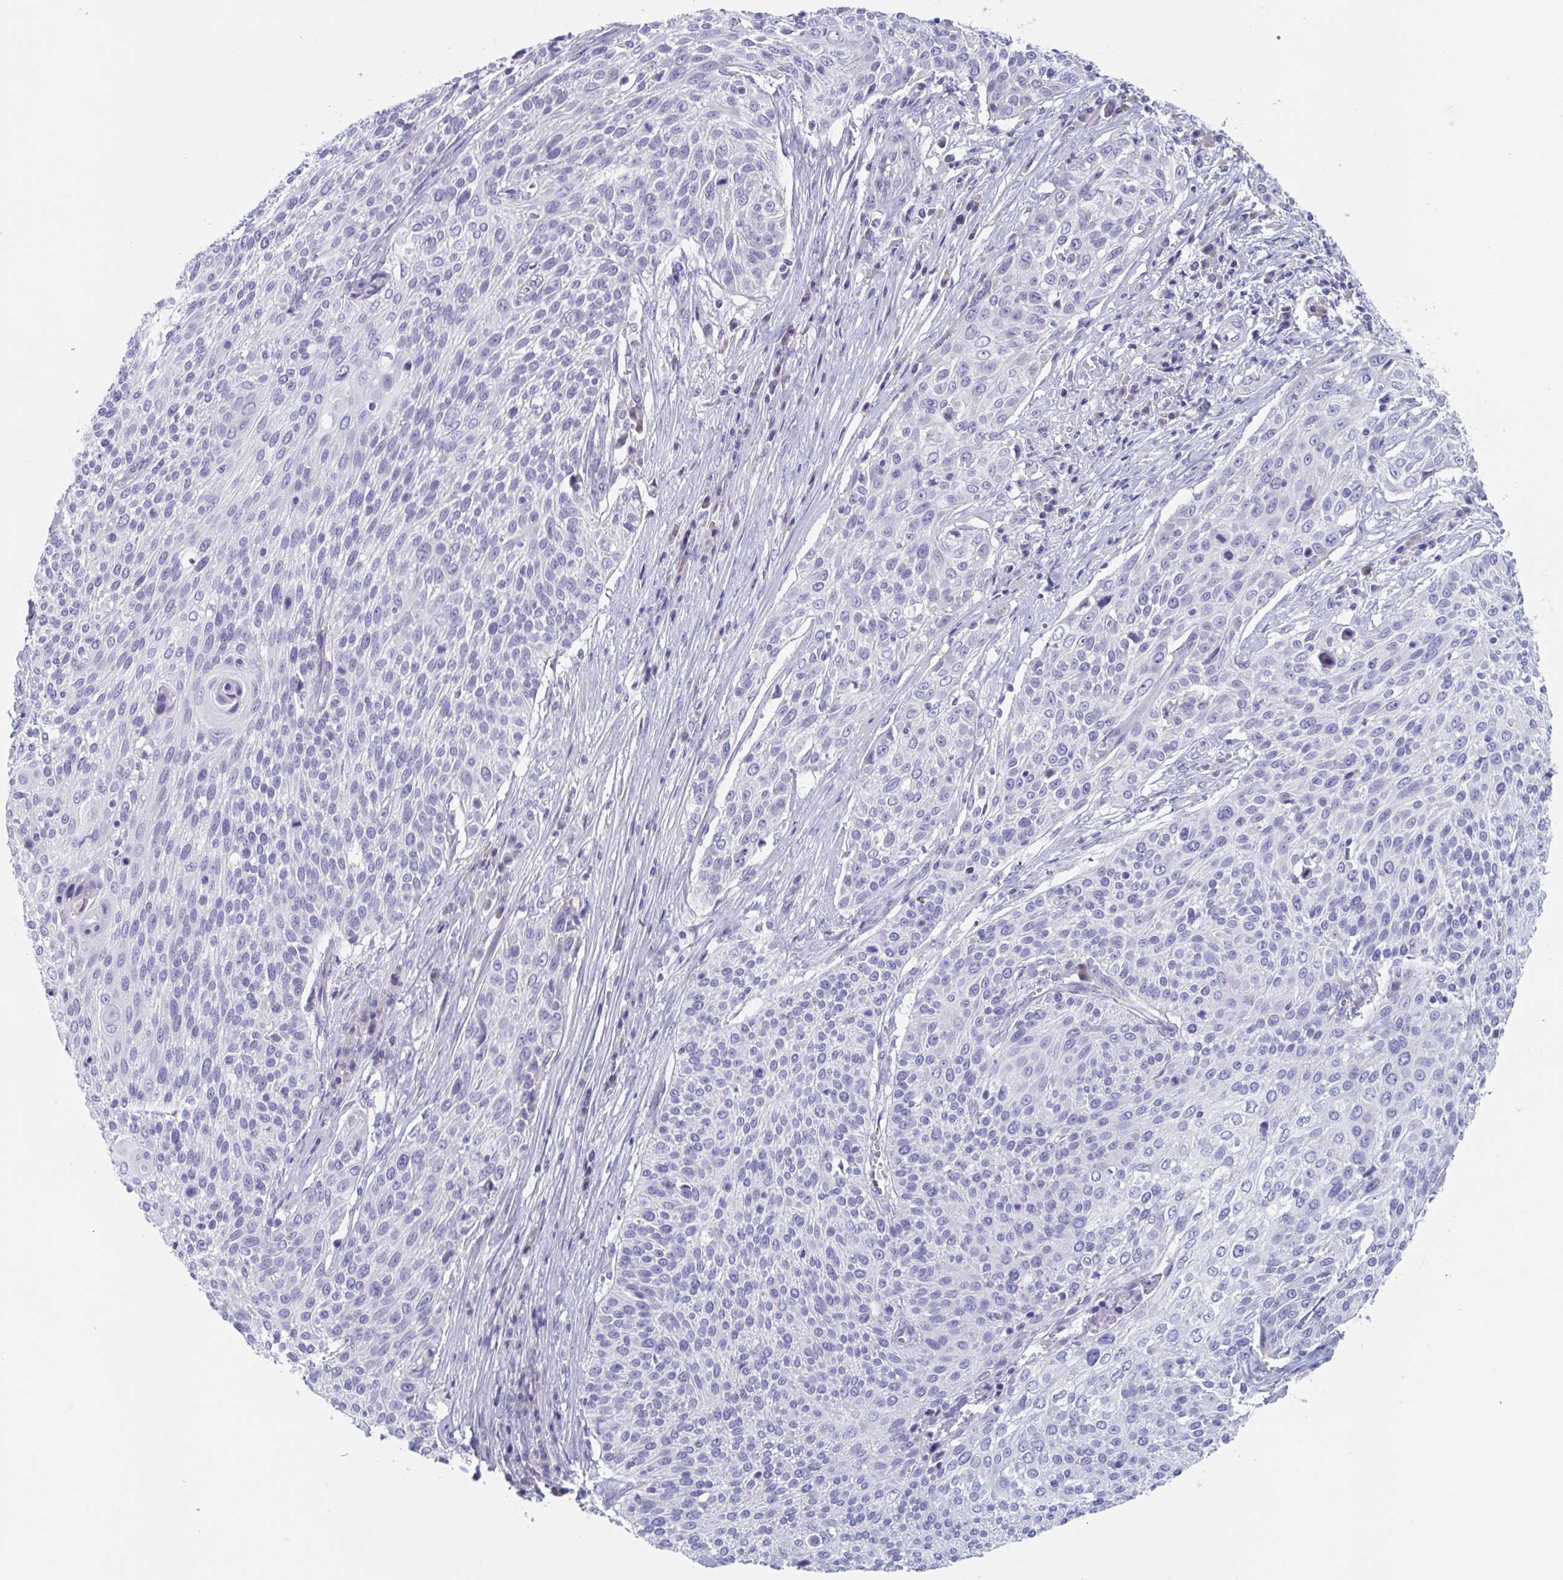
{"staining": {"intensity": "negative", "quantity": "none", "location": "none"}, "tissue": "cervical cancer", "cell_type": "Tumor cells", "image_type": "cancer", "snomed": [{"axis": "morphology", "description": "Squamous cell carcinoma, NOS"}, {"axis": "topography", "description": "Cervix"}], "caption": "Immunohistochemistry histopathology image of neoplastic tissue: human squamous cell carcinoma (cervical) stained with DAB reveals no significant protein positivity in tumor cells.", "gene": "DPEP3", "patient": {"sex": "female", "age": 31}}